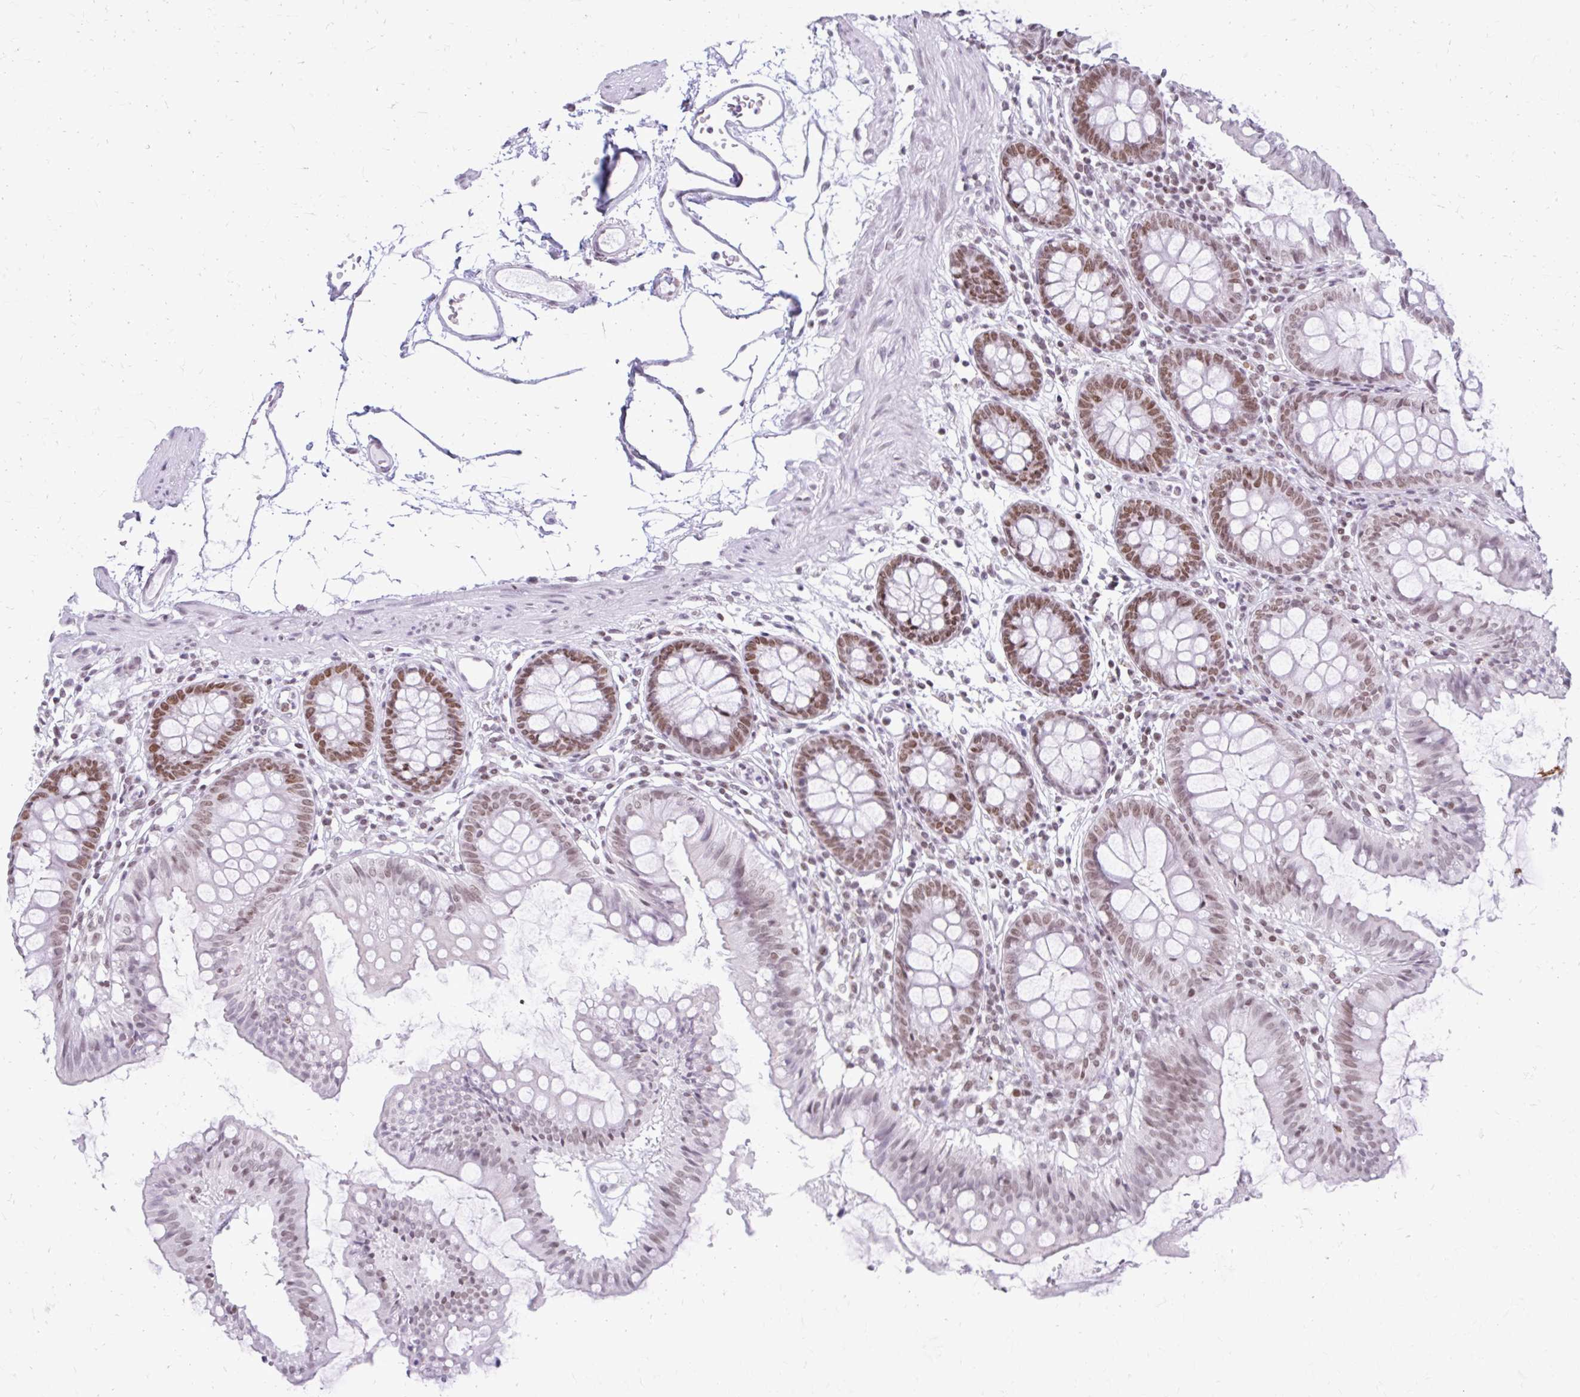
{"staining": {"intensity": "weak", "quantity": ">75%", "location": "nuclear"}, "tissue": "colon", "cell_type": "Endothelial cells", "image_type": "normal", "snomed": [{"axis": "morphology", "description": "Normal tissue, NOS"}, {"axis": "topography", "description": "Colon"}], "caption": "Protein staining reveals weak nuclear expression in approximately >75% of endothelial cells in normal colon.", "gene": "PABIR1", "patient": {"sex": "female", "age": 84}}